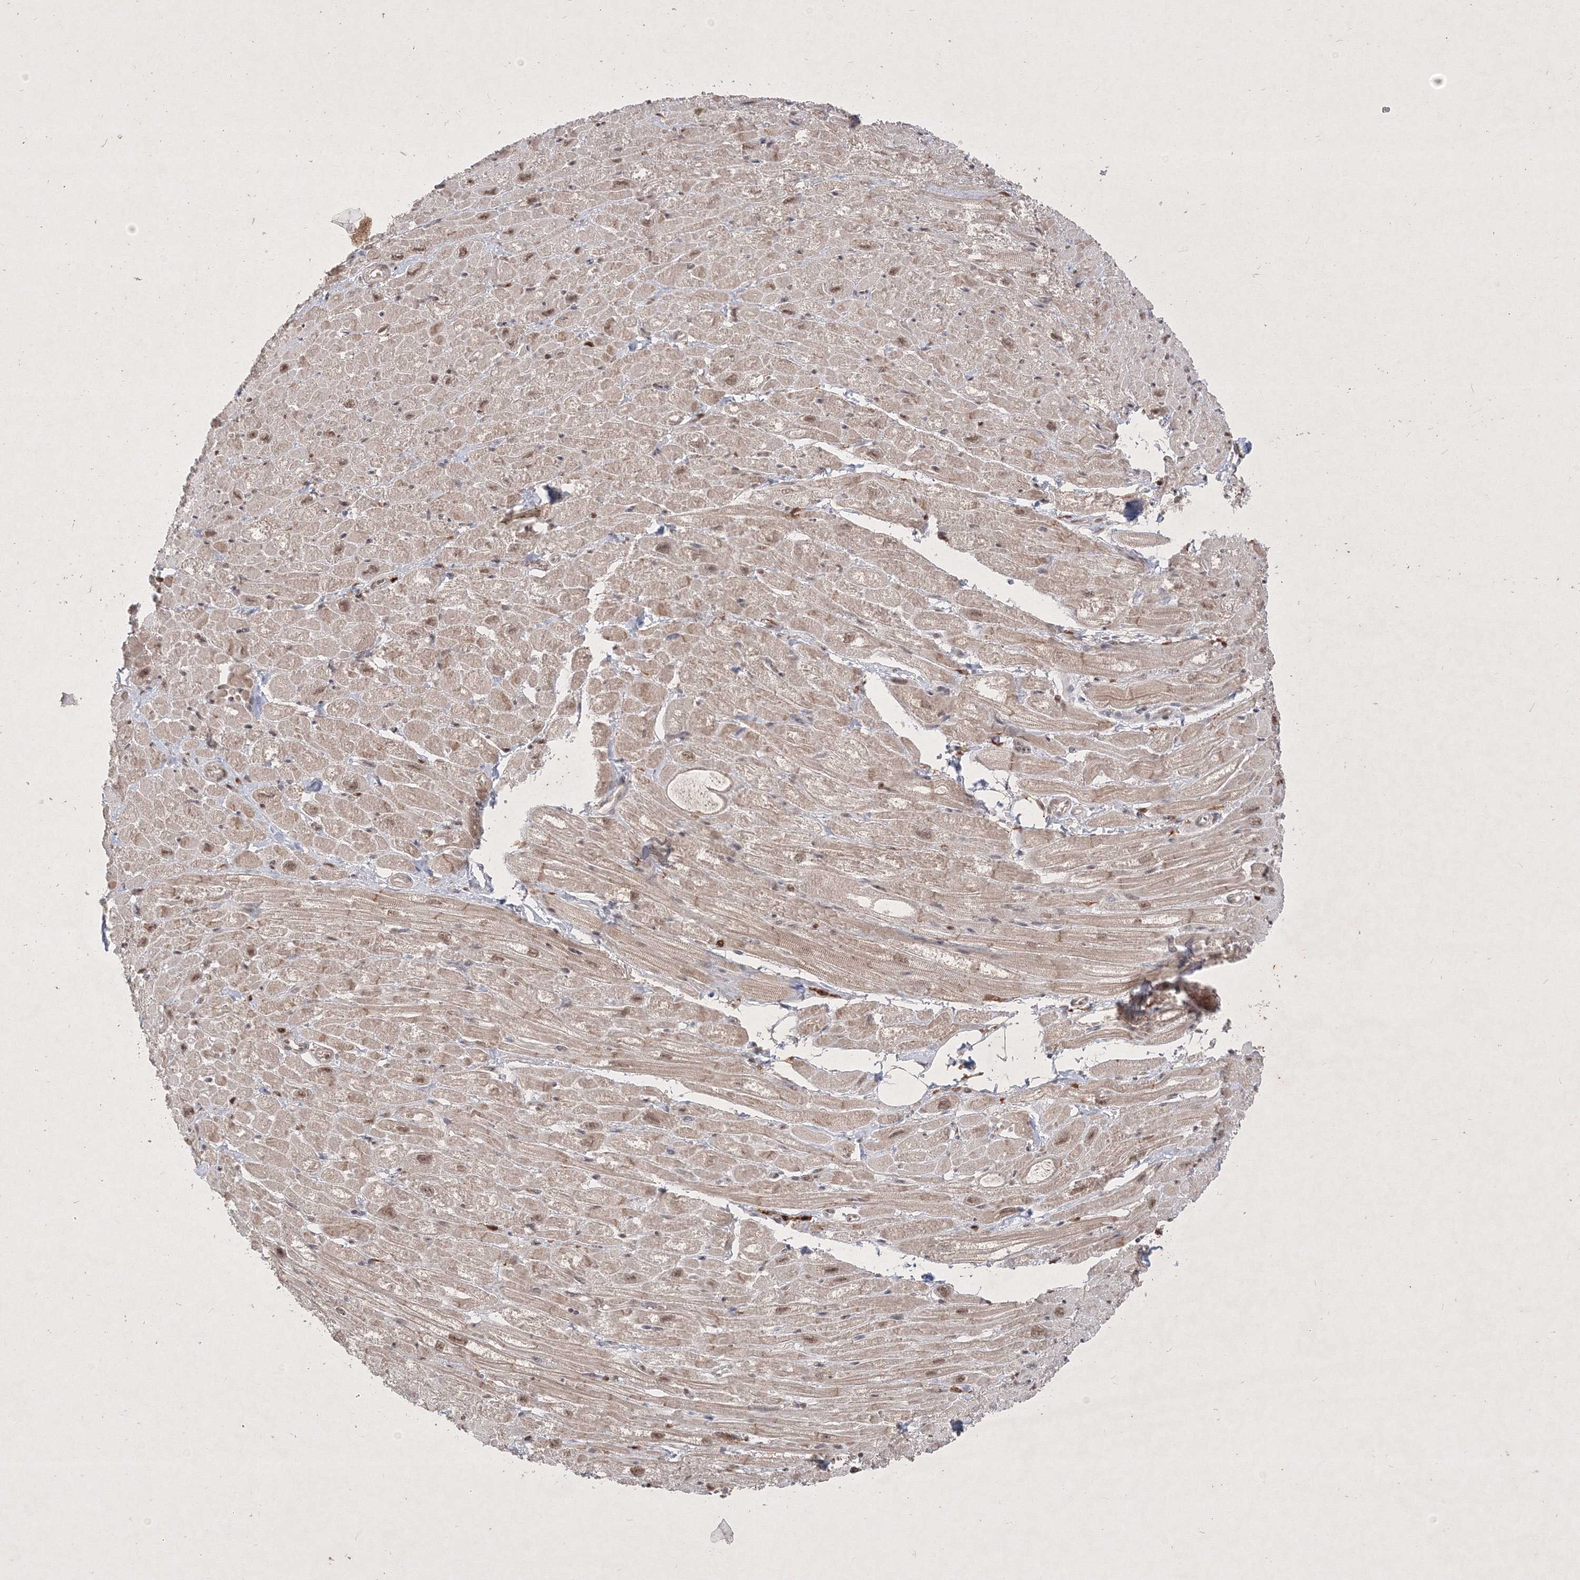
{"staining": {"intensity": "moderate", "quantity": "25%-75%", "location": "cytoplasmic/membranous"}, "tissue": "heart muscle", "cell_type": "Cardiomyocytes", "image_type": "normal", "snomed": [{"axis": "morphology", "description": "Normal tissue, NOS"}, {"axis": "topography", "description": "Heart"}], "caption": "A high-resolution image shows immunohistochemistry staining of normal heart muscle, which demonstrates moderate cytoplasmic/membranous expression in approximately 25%-75% of cardiomyocytes. Nuclei are stained in blue.", "gene": "TAB1", "patient": {"sex": "male", "age": 50}}